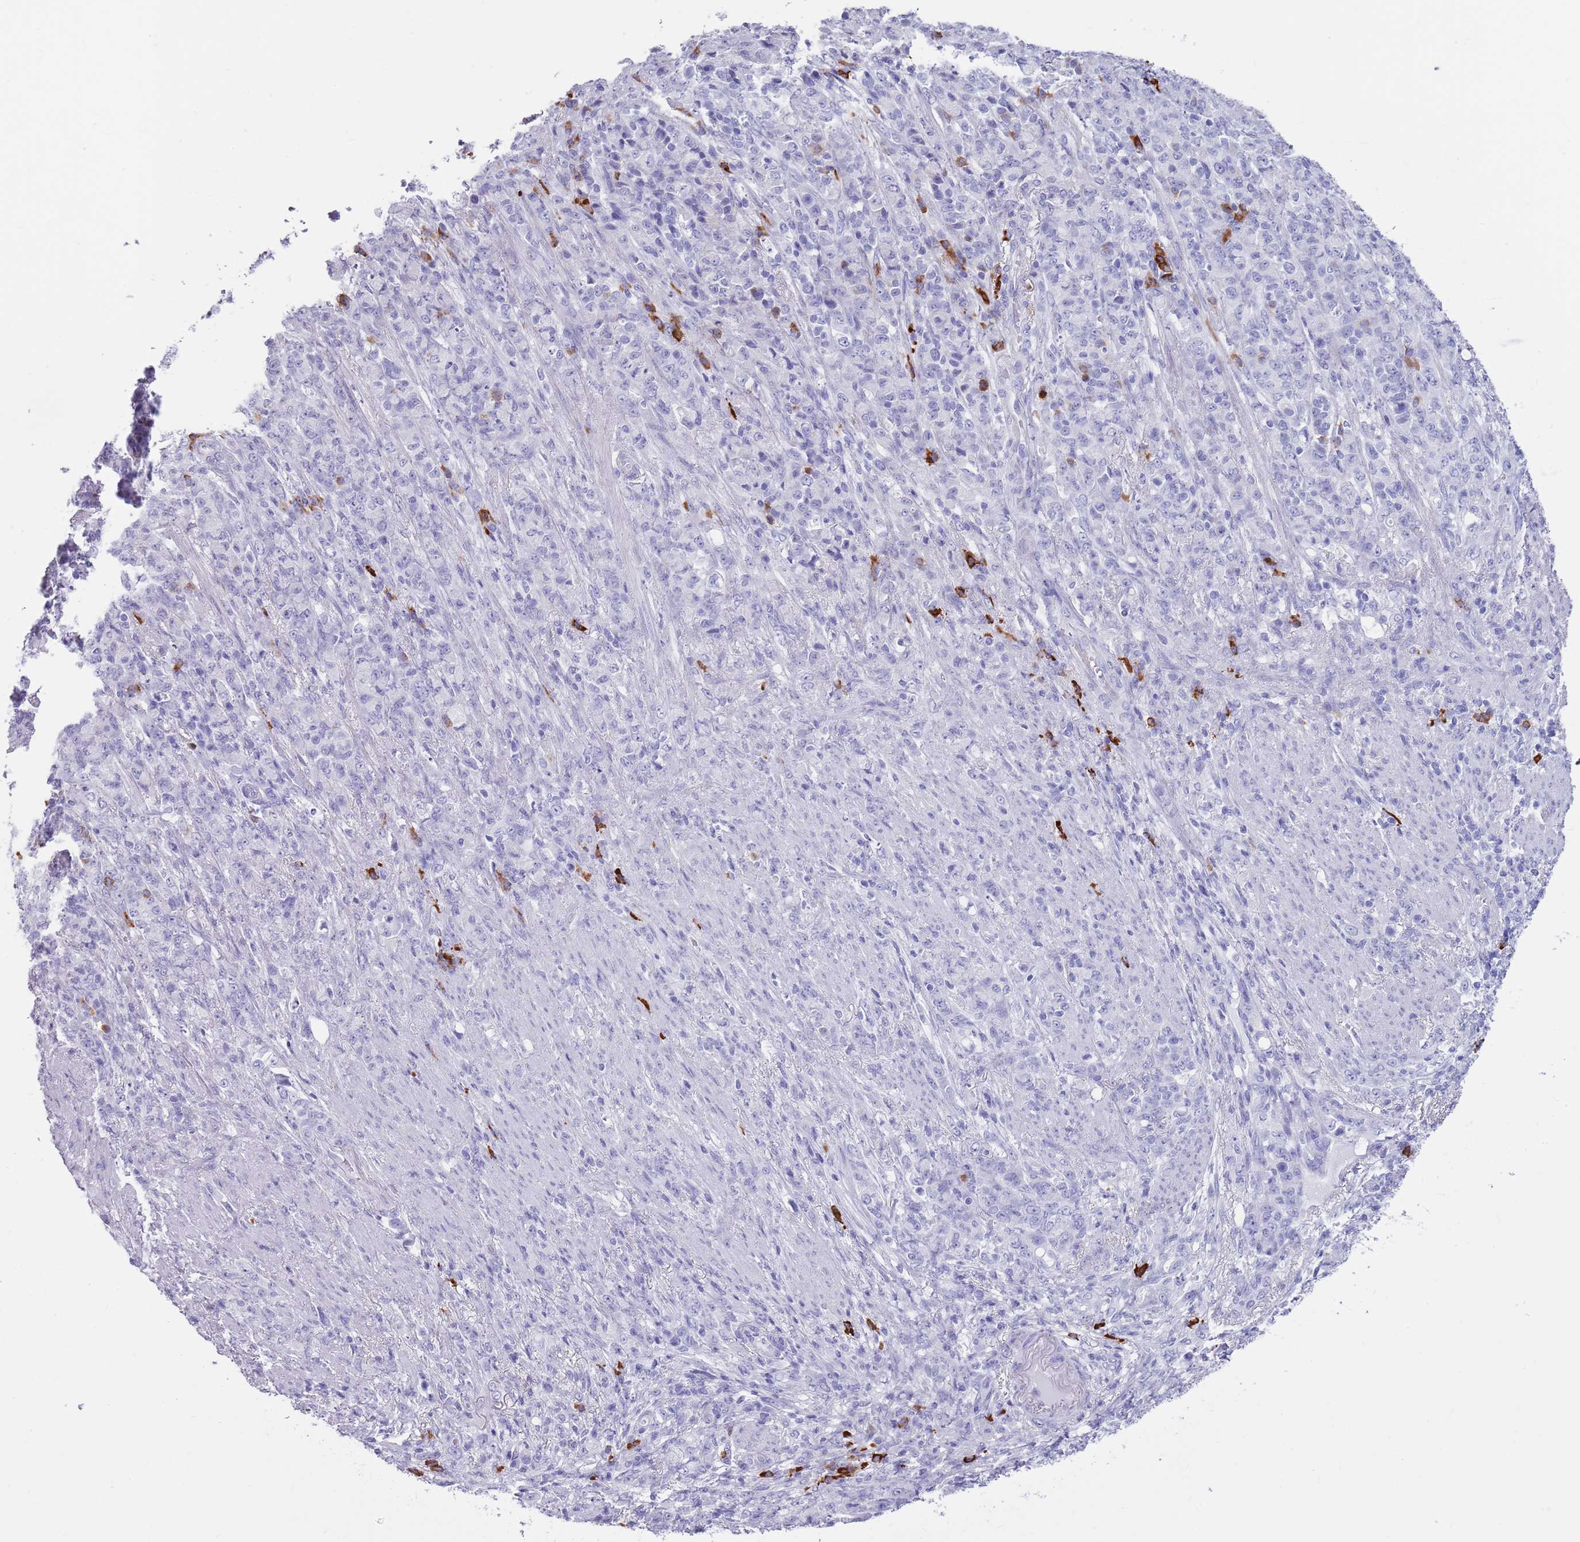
{"staining": {"intensity": "negative", "quantity": "none", "location": "none"}, "tissue": "stomach cancer", "cell_type": "Tumor cells", "image_type": "cancer", "snomed": [{"axis": "morphology", "description": "Adenocarcinoma, NOS"}, {"axis": "topography", "description": "Stomach"}], "caption": "Immunohistochemical staining of stomach cancer (adenocarcinoma) displays no significant staining in tumor cells.", "gene": "LY6G5B", "patient": {"sex": "female", "age": 79}}